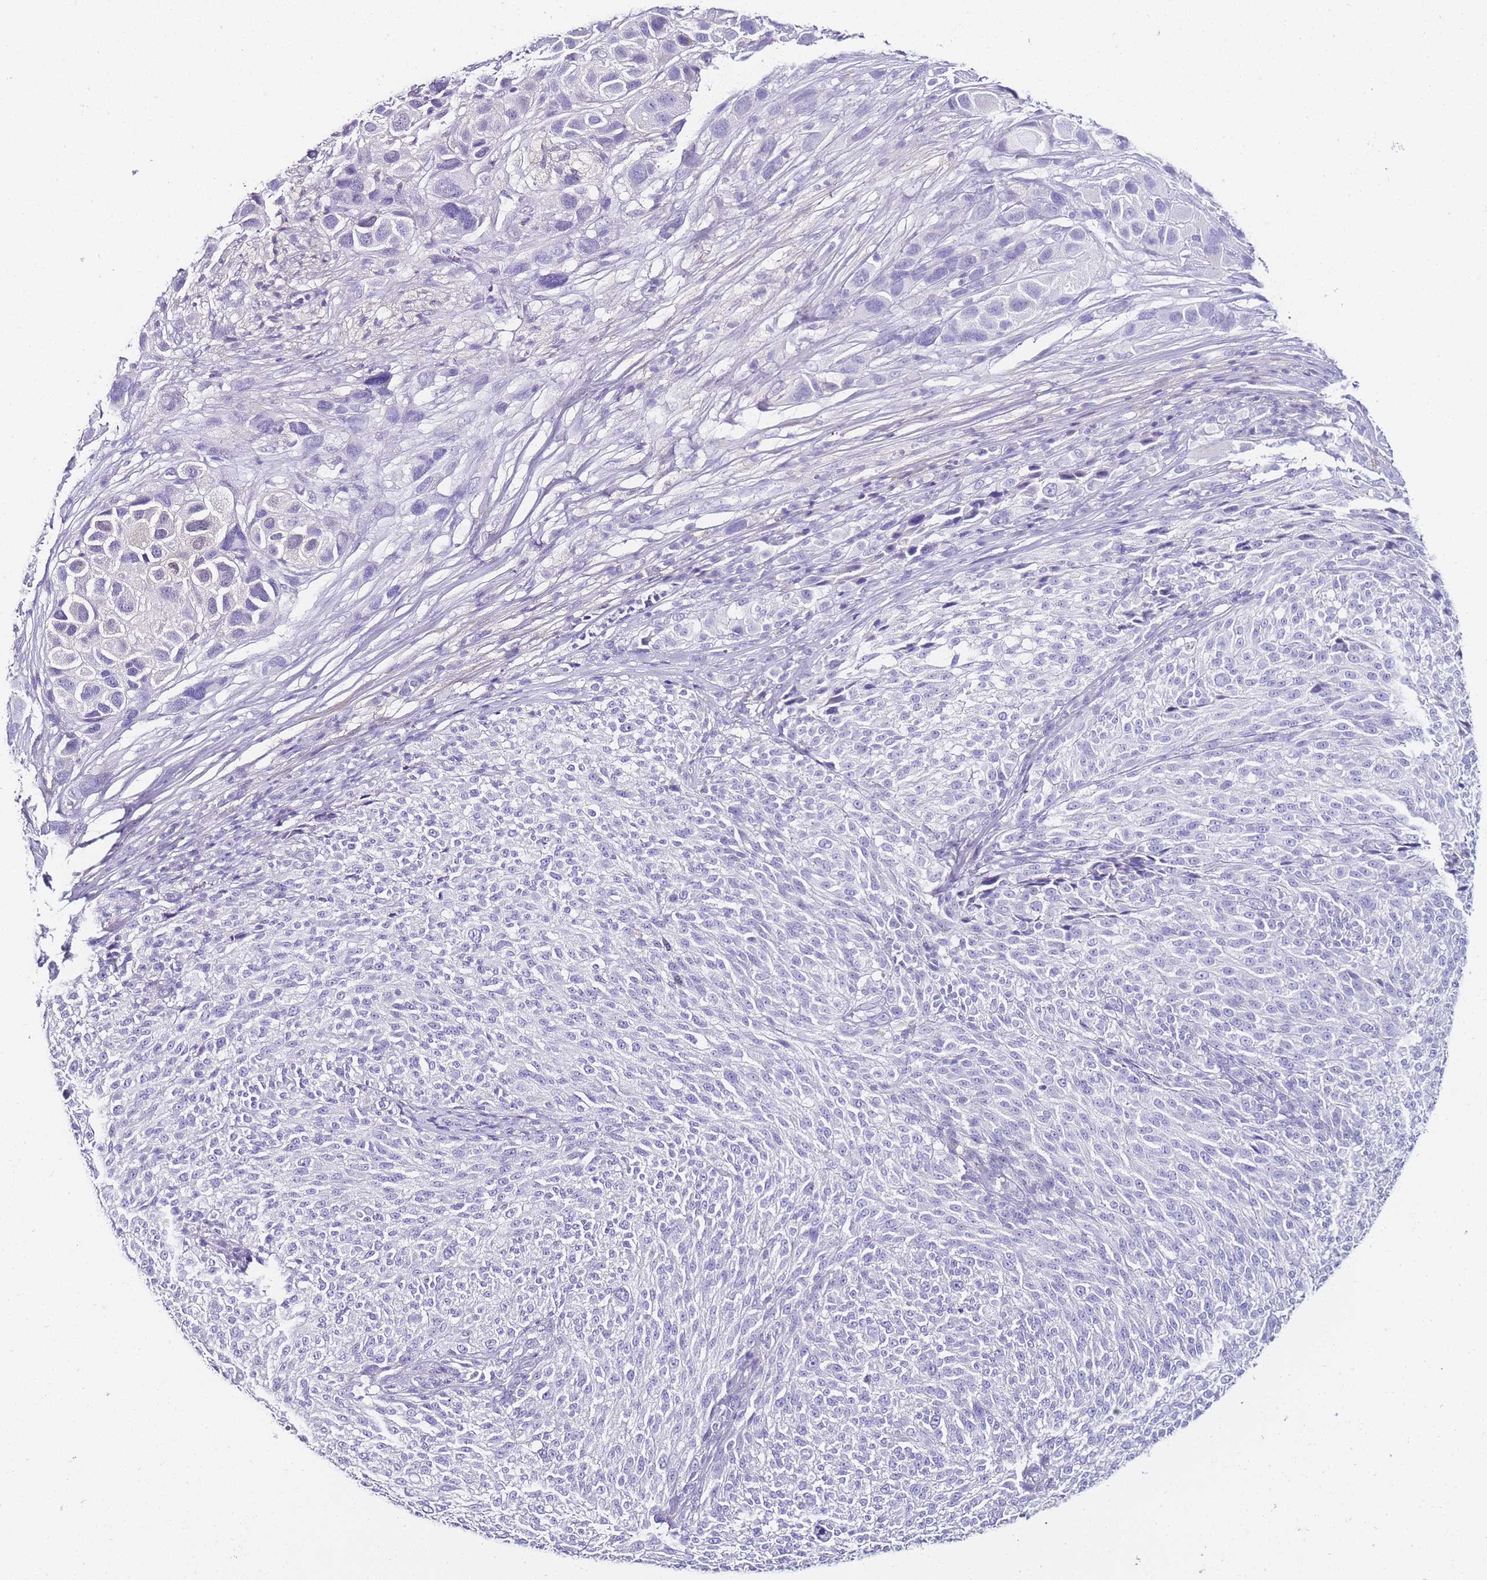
{"staining": {"intensity": "negative", "quantity": "none", "location": "none"}, "tissue": "melanoma", "cell_type": "Tumor cells", "image_type": "cancer", "snomed": [{"axis": "morphology", "description": "Malignant melanoma, NOS"}, {"axis": "topography", "description": "Skin of trunk"}], "caption": "An IHC image of melanoma is shown. There is no staining in tumor cells of melanoma.", "gene": "DPP4", "patient": {"sex": "male", "age": 71}}